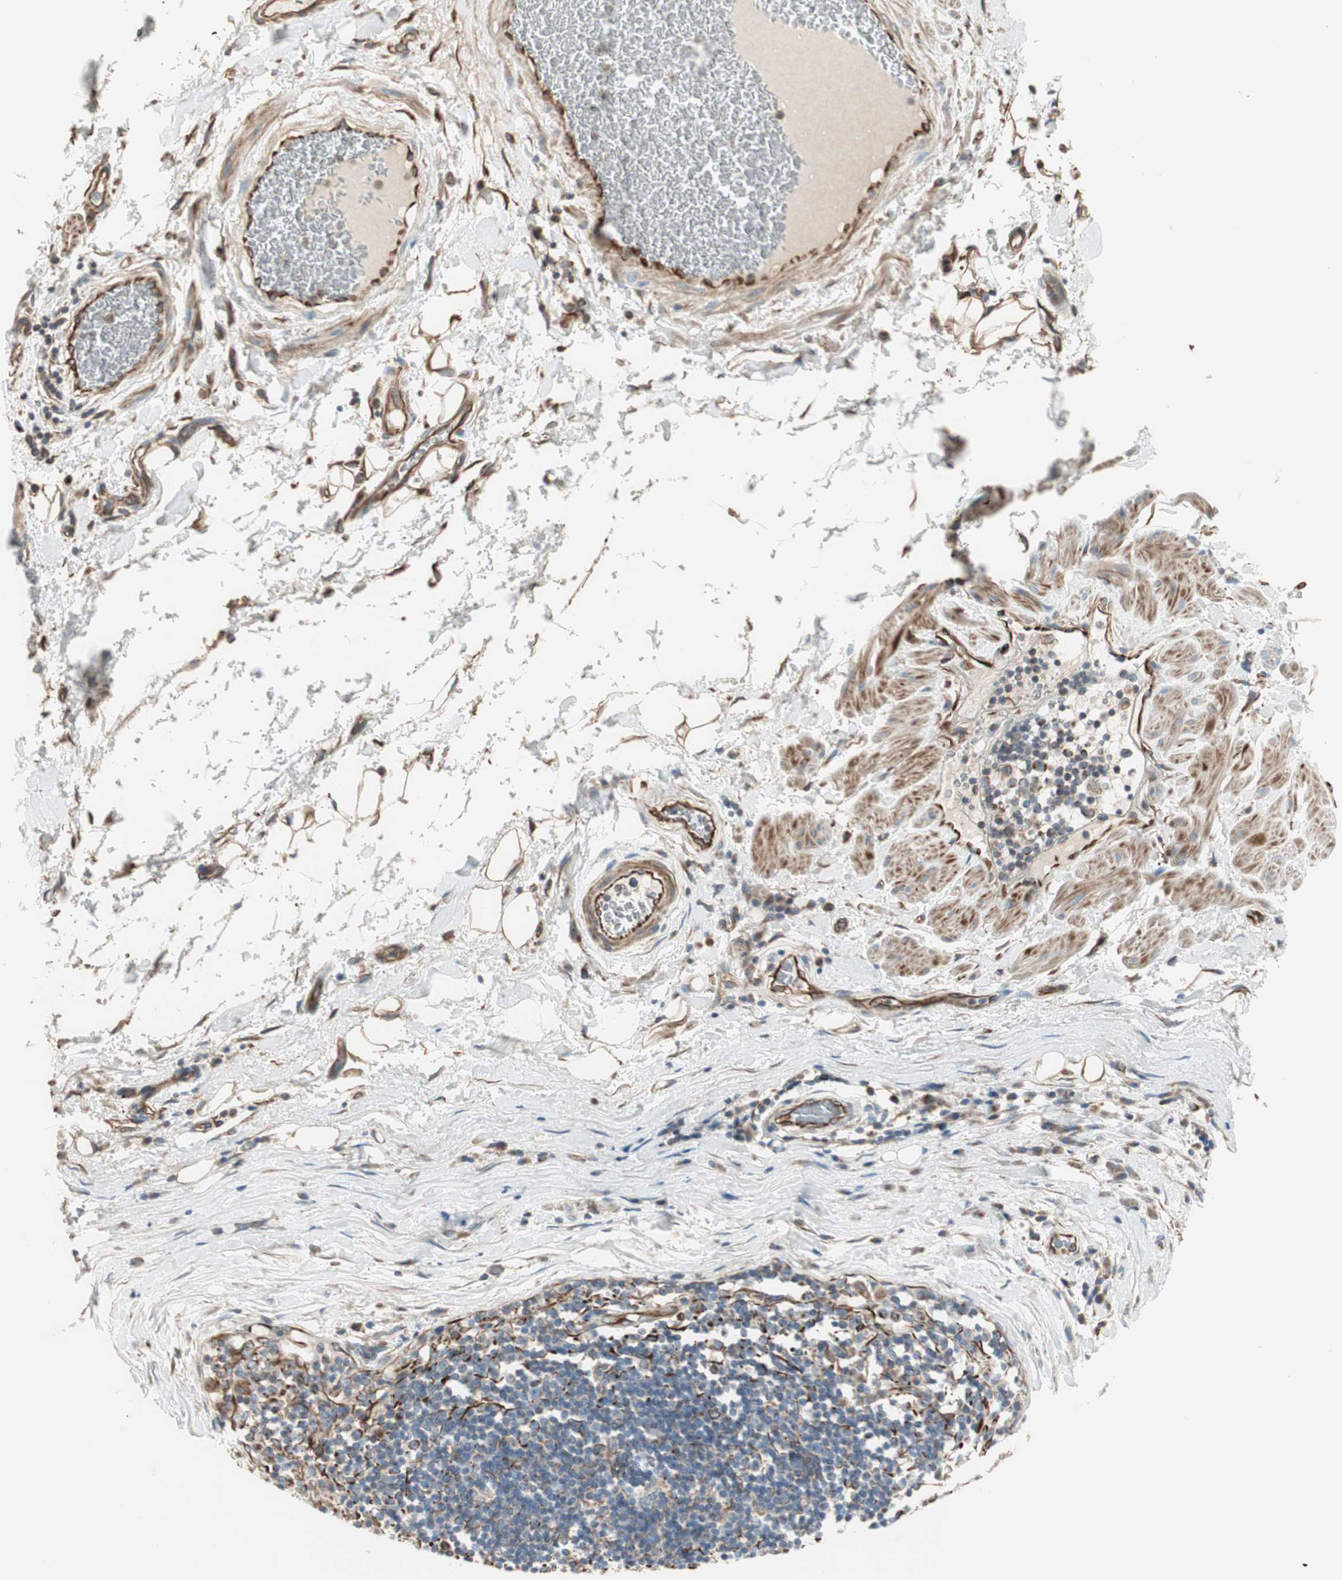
{"staining": {"intensity": "moderate", "quantity": ">75%", "location": "cytoplasmic/membranous"}, "tissue": "adipose tissue", "cell_type": "Adipocytes", "image_type": "normal", "snomed": [{"axis": "morphology", "description": "Normal tissue, NOS"}, {"axis": "morphology", "description": "Adenocarcinoma, NOS"}, {"axis": "topography", "description": "Esophagus"}], "caption": "Protein expression analysis of unremarkable human adipose tissue reveals moderate cytoplasmic/membranous positivity in about >75% of adipocytes. (DAB IHC with brightfield microscopy, high magnification).", "gene": "SRCIN1", "patient": {"sex": "male", "age": 62}}